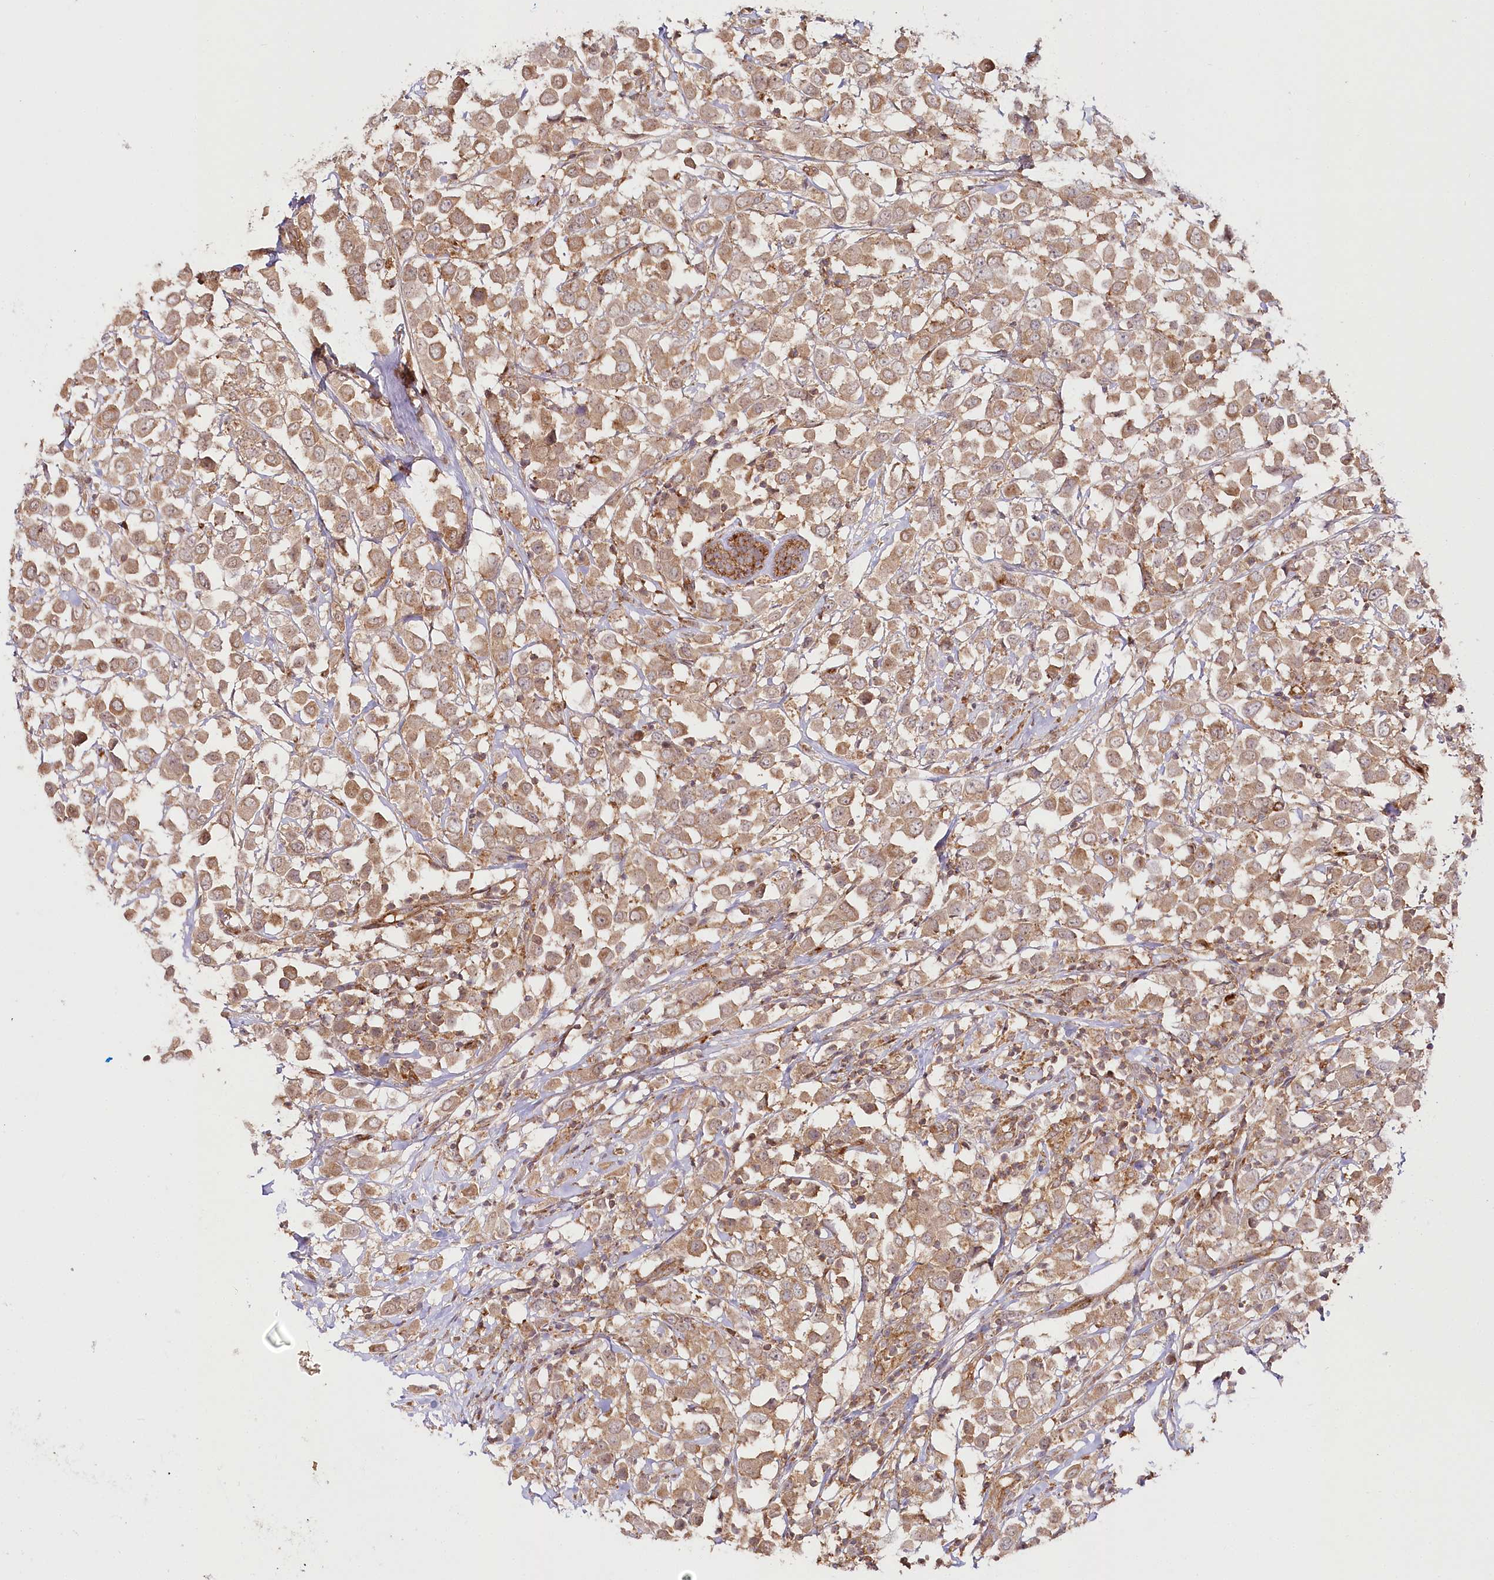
{"staining": {"intensity": "moderate", "quantity": ">75%", "location": "cytoplasmic/membranous"}, "tissue": "breast cancer", "cell_type": "Tumor cells", "image_type": "cancer", "snomed": [{"axis": "morphology", "description": "Duct carcinoma"}, {"axis": "topography", "description": "Breast"}], "caption": "Breast cancer (invasive ductal carcinoma) was stained to show a protein in brown. There is medium levels of moderate cytoplasmic/membranous staining in about >75% of tumor cells. The protein of interest is shown in brown color, while the nuclei are stained blue.", "gene": "OTUD4", "patient": {"sex": "female", "age": 61}}